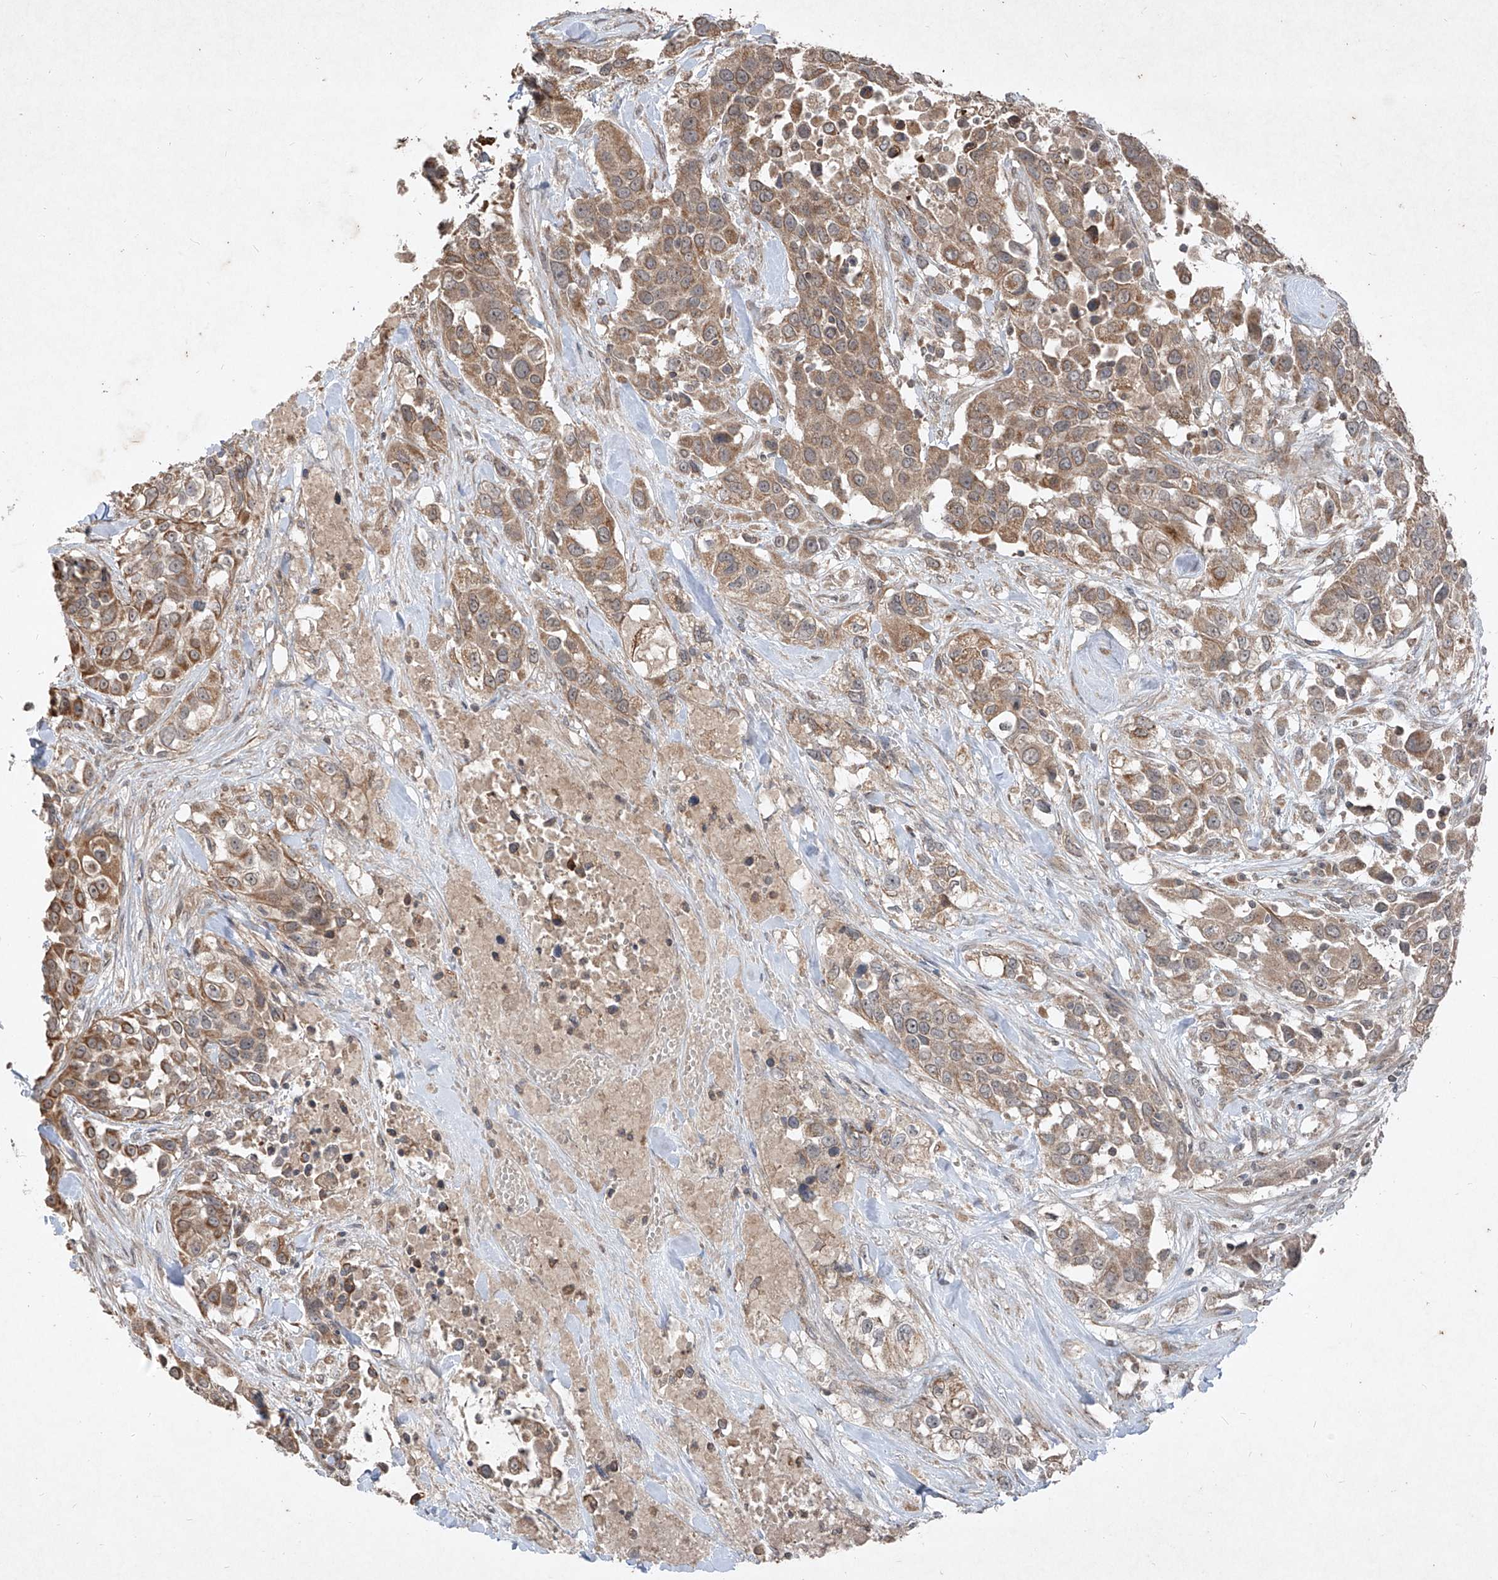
{"staining": {"intensity": "moderate", "quantity": ">75%", "location": "cytoplasmic/membranous"}, "tissue": "urothelial cancer", "cell_type": "Tumor cells", "image_type": "cancer", "snomed": [{"axis": "morphology", "description": "Urothelial carcinoma, High grade"}, {"axis": "topography", "description": "Urinary bladder"}], "caption": "Protein staining by immunohistochemistry (IHC) shows moderate cytoplasmic/membranous staining in approximately >75% of tumor cells in urothelial cancer.", "gene": "ABCD3", "patient": {"sex": "female", "age": 80}}